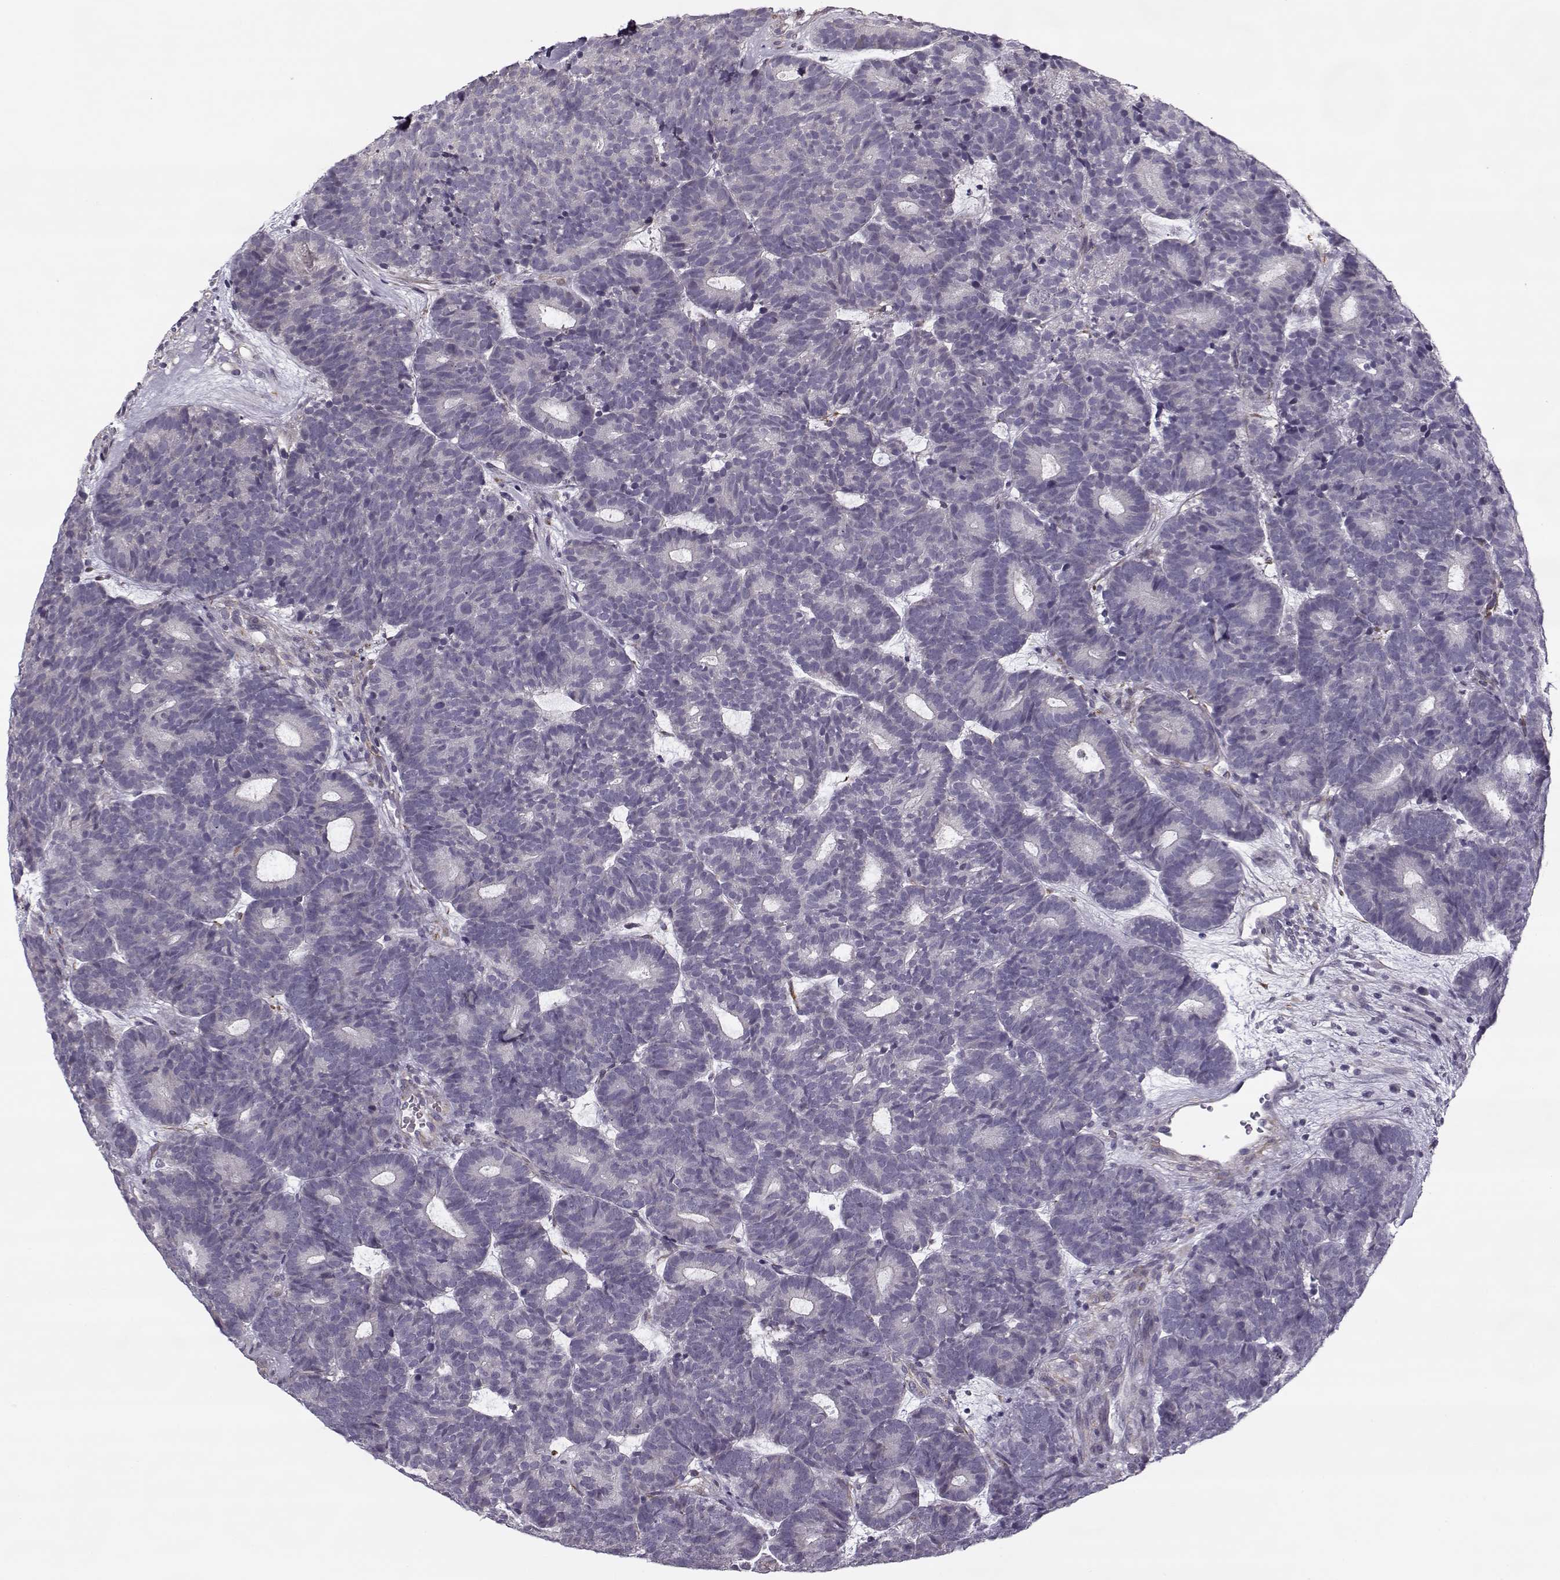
{"staining": {"intensity": "negative", "quantity": "none", "location": "none"}, "tissue": "head and neck cancer", "cell_type": "Tumor cells", "image_type": "cancer", "snomed": [{"axis": "morphology", "description": "Adenocarcinoma, NOS"}, {"axis": "topography", "description": "Head-Neck"}], "caption": "Immunohistochemistry (IHC) of human head and neck cancer demonstrates no positivity in tumor cells.", "gene": "PNMT", "patient": {"sex": "female", "age": 81}}